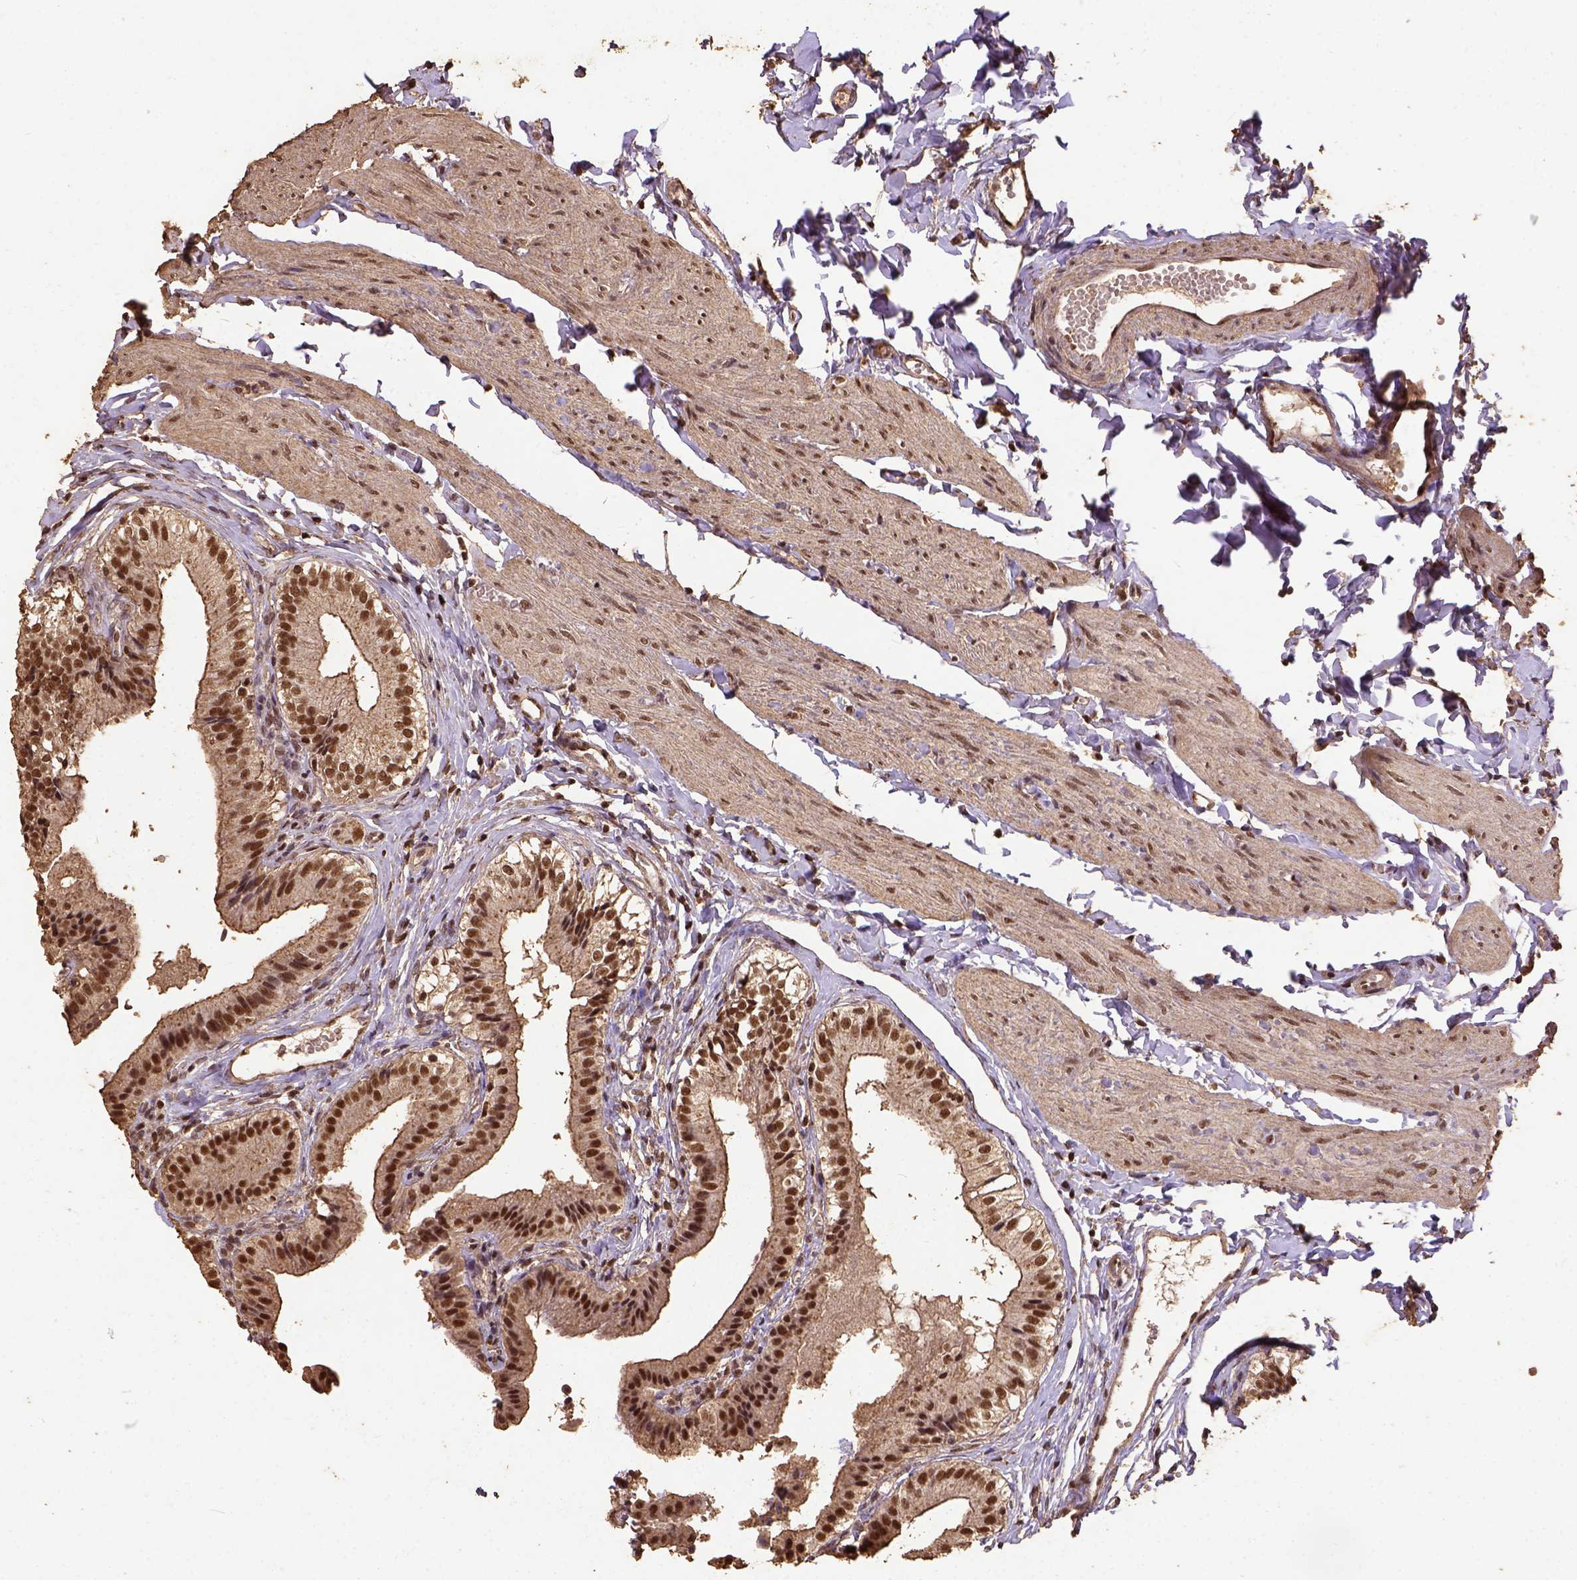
{"staining": {"intensity": "strong", "quantity": ">75%", "location": "nuclear"}, "tissue": "gallbladder", "cell_type": "Glandular cells", "image_type": "normal", "snomed": [{"axis": "morphology", "description": "Normal tissue, NOS"}, {"axis": "topography", "description": "Gallbladder"}], "caption": "Protein expression analysis of benign gallbladder displays strong nuclear staining in approximately >75% of glandular cells.", "gene": "NACC1", "patient": {"sex": "female", "age": 47}}